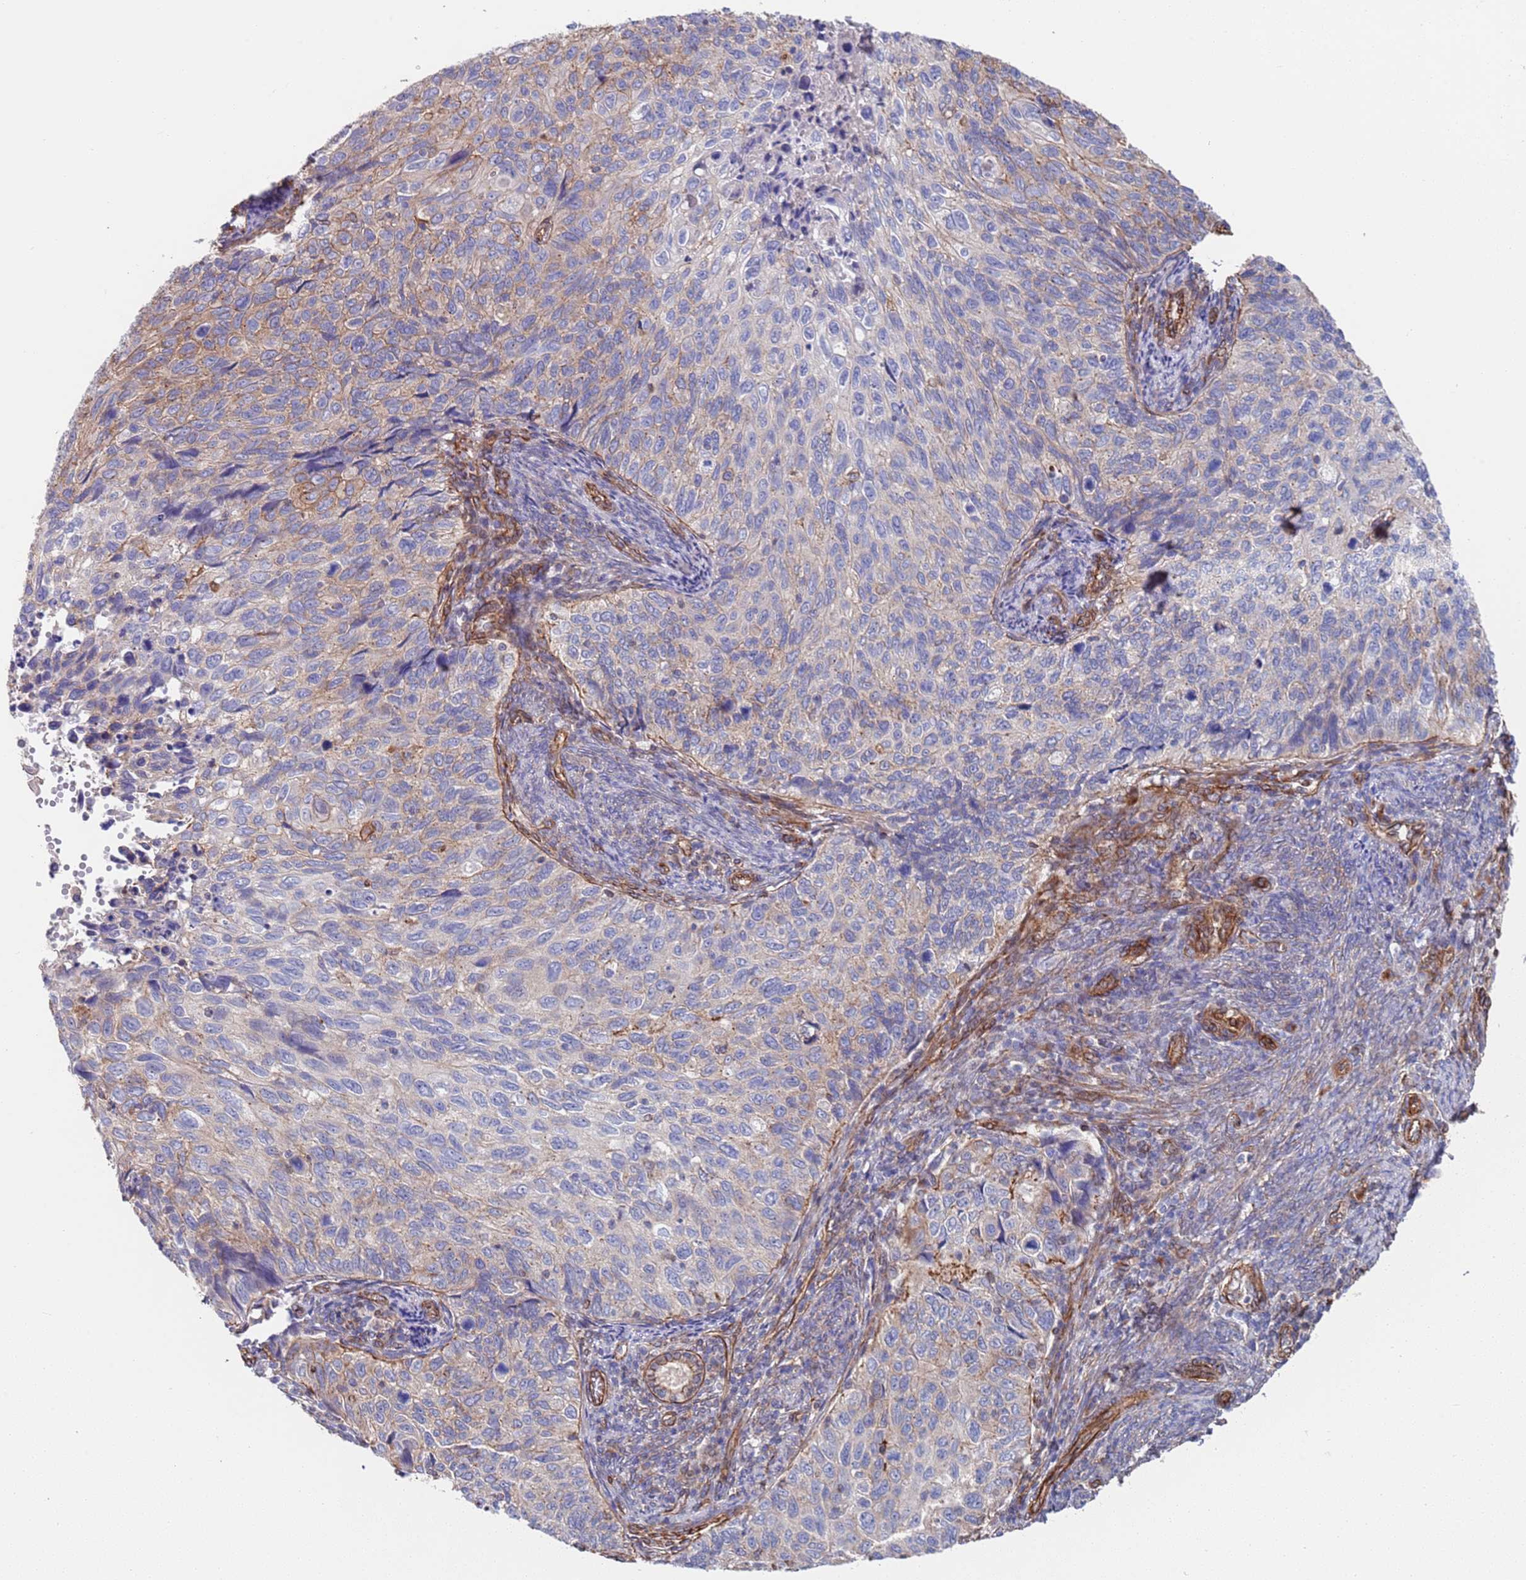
{"staining": {"intensity": "negative", "quantity": "none", "location": "none"}, "tissue": "cervical cancer", "cell_type": "Tumor cells", "image_type": "cancer", "snomed": [{"axis": "morphology", "description": "Squamous cell carcinoma, NOS"}, {"axis": "topography", "description": "Cervix"}], "caption": "A high-resolution photomicrograph shows IHC staining of cervical squamous cell carcinoma, which shows no significant staining in tumor cells.", "gene": "JAKMIP2", "patient": {"sex": "female", "age": 70}}